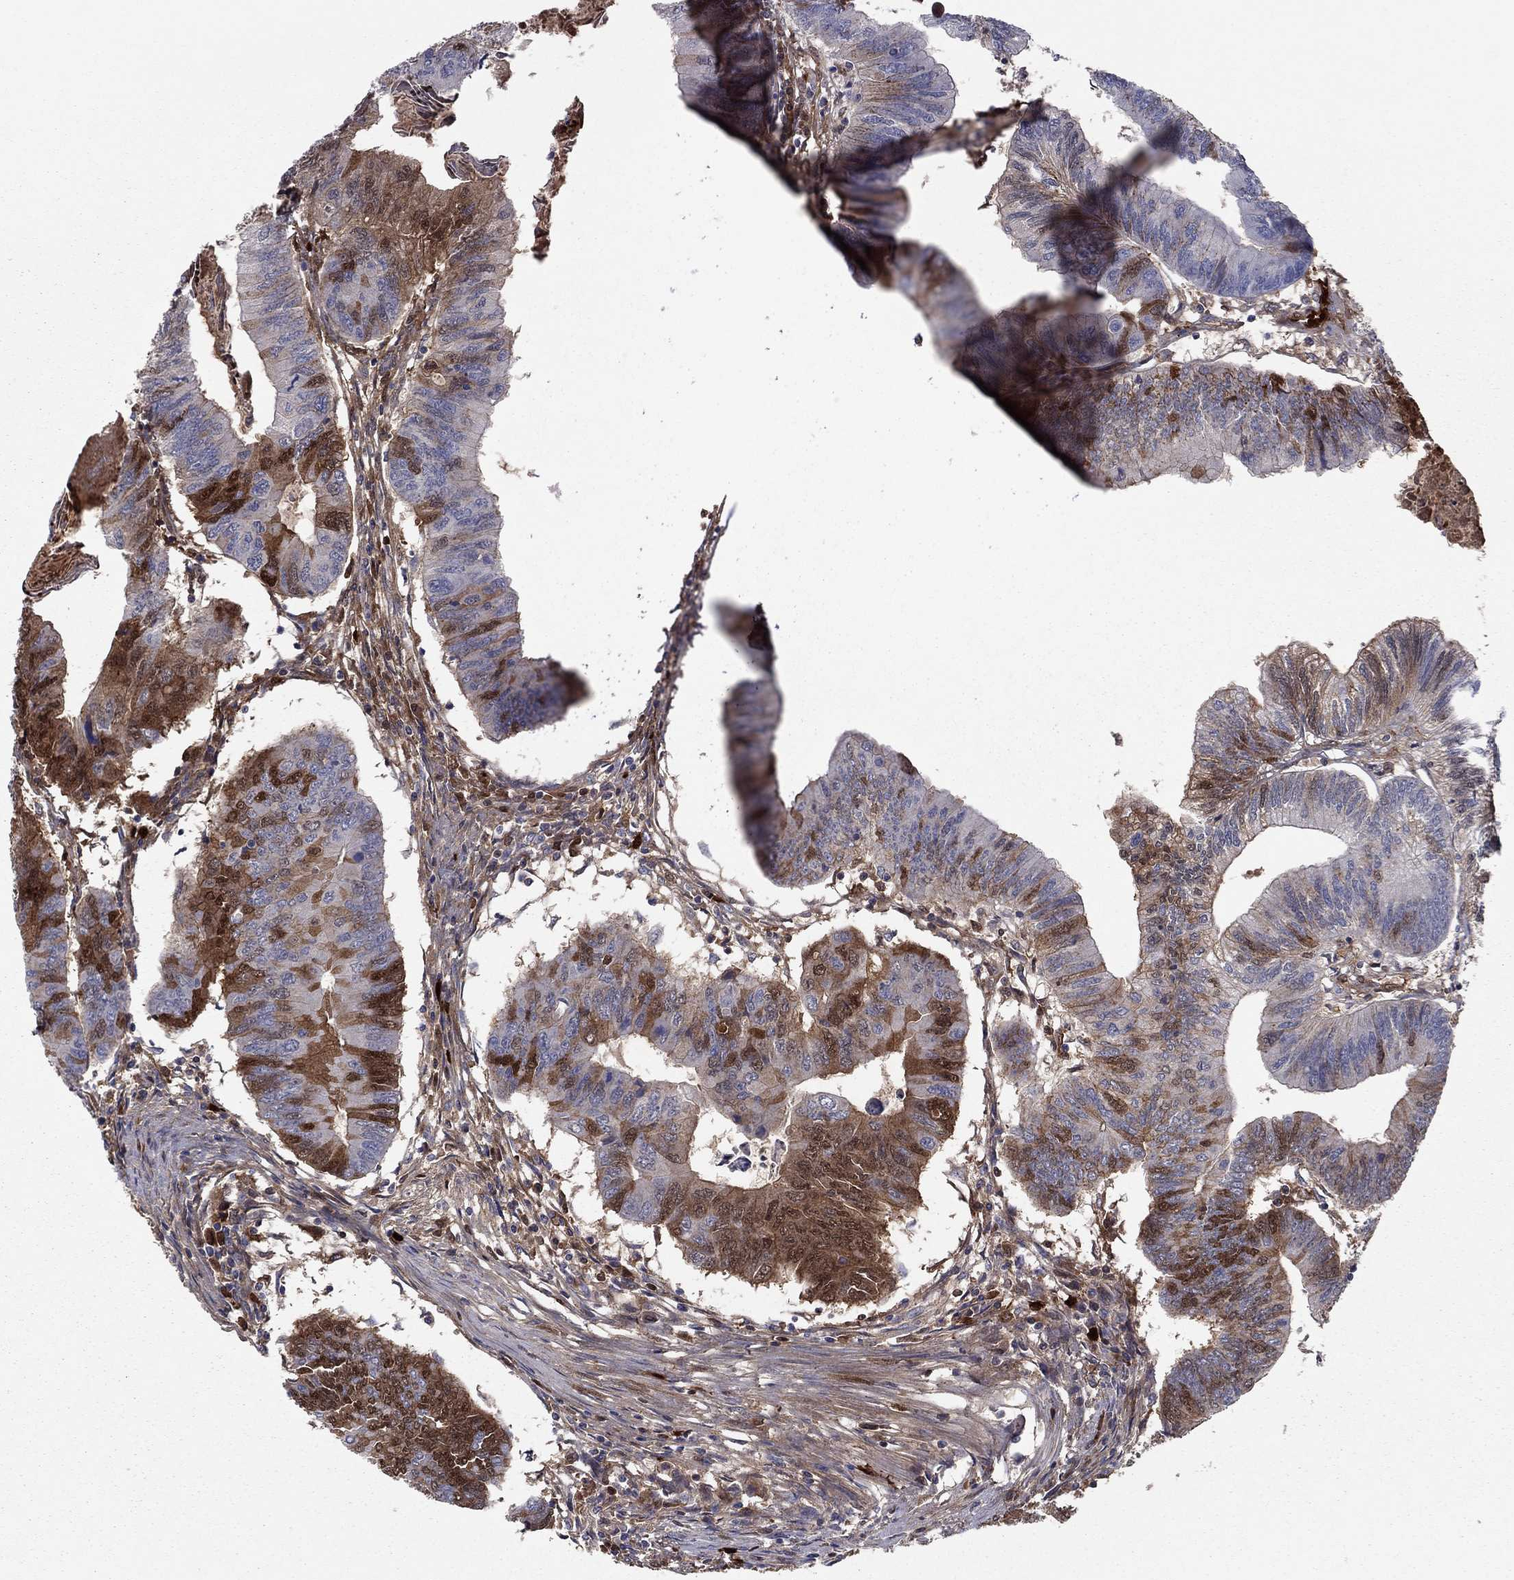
{"staining": {"intensity": "strong", "quantity": "<25%", "location": "cytoplasmic/membranous"}, "tissue": "colorectal cancer", "cell_type": "Tumor cells", "image_type": "cancer", "snomed": [{"axis": "morphology", "description": "Adenocarcinoma, NOS"}, {"axis": "topography", "description": "Colon"}], "caption": "Adenocarcinoma (colorectal) tissue reveals strong cytoplasmic/membranous expression in about <25% of tumor cells, visualized by immunohistochemistry.", "gene": "HPX", "patient": {"sex": "male", "age": 53}}